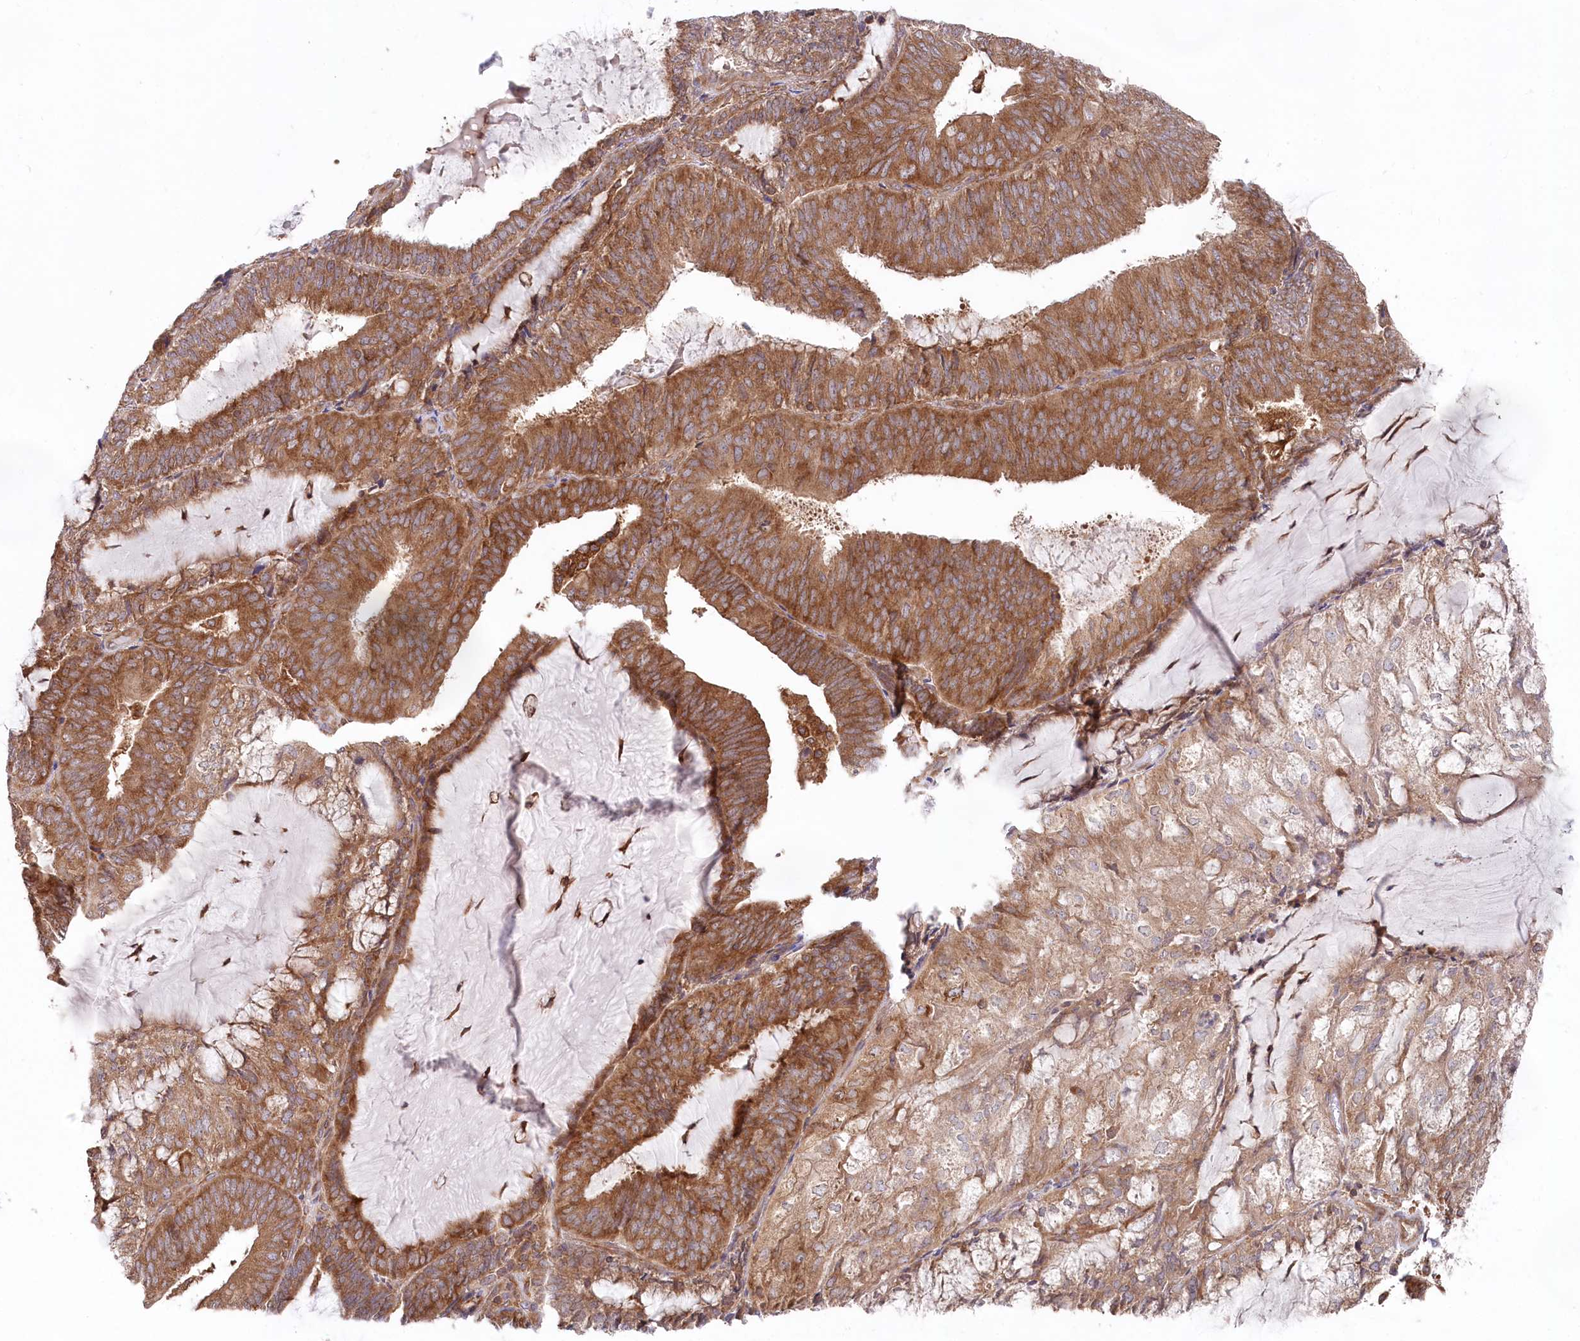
{"staining": {"intensity": "moderate", "quantity": ">75%", "location": "cytoplasmic/membranous"}, "tissue": "endometrial cancer", "cell_type": "Tumor cells", "image_type": "cancer", "snomed": [{"axis": "morphology", "description": "Adenocarcinoma, NOS"}, {"axis": "topography", "description": "Endometrium"}], "caption": "Human endometrial cancer stained with a brown dye demonstrates moderate cytoplasmic/membranous positive expression in approximately >75% of tumor cells.", "gene": "PPP1R21", "patient": {"sex": "female", "age": 81}}